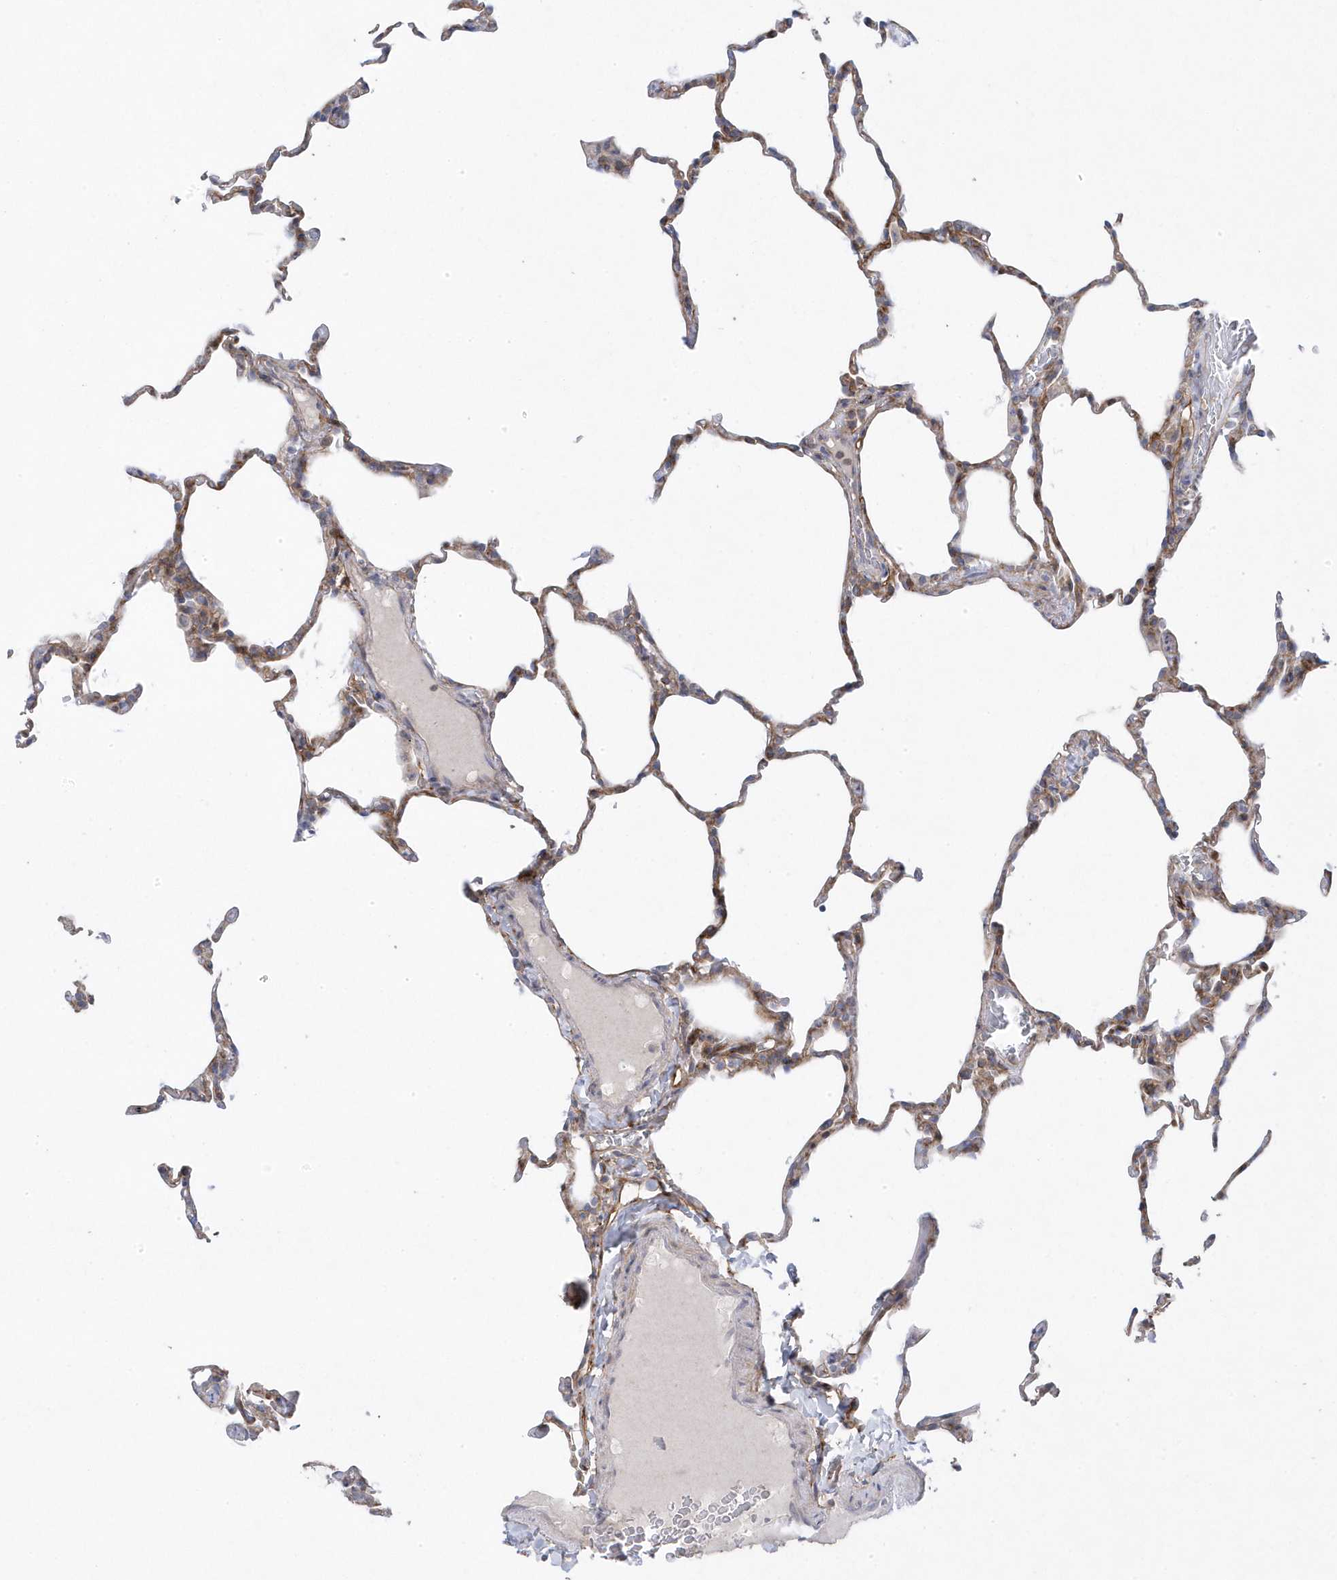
{"staining": {"intensity": "weak", "quantity": "<25%", "location": "cytoplasmic/membranous"}, "tissue": "lung", "cell_type": "Alveolar cells", "image_type": "normal", "snomed": [{"axis": "morphology", "description": "Normal tissue, NOS"}, {"axis": "topography", "description": "Lung"}], "caption": "Normal lung was stained to show a protein in brown. There is no significant positivity in alveolar cells. (DAB IHC, high magnification).", "gene": "ANAPC1", "patient": {"sex": "male", "age": 20}}